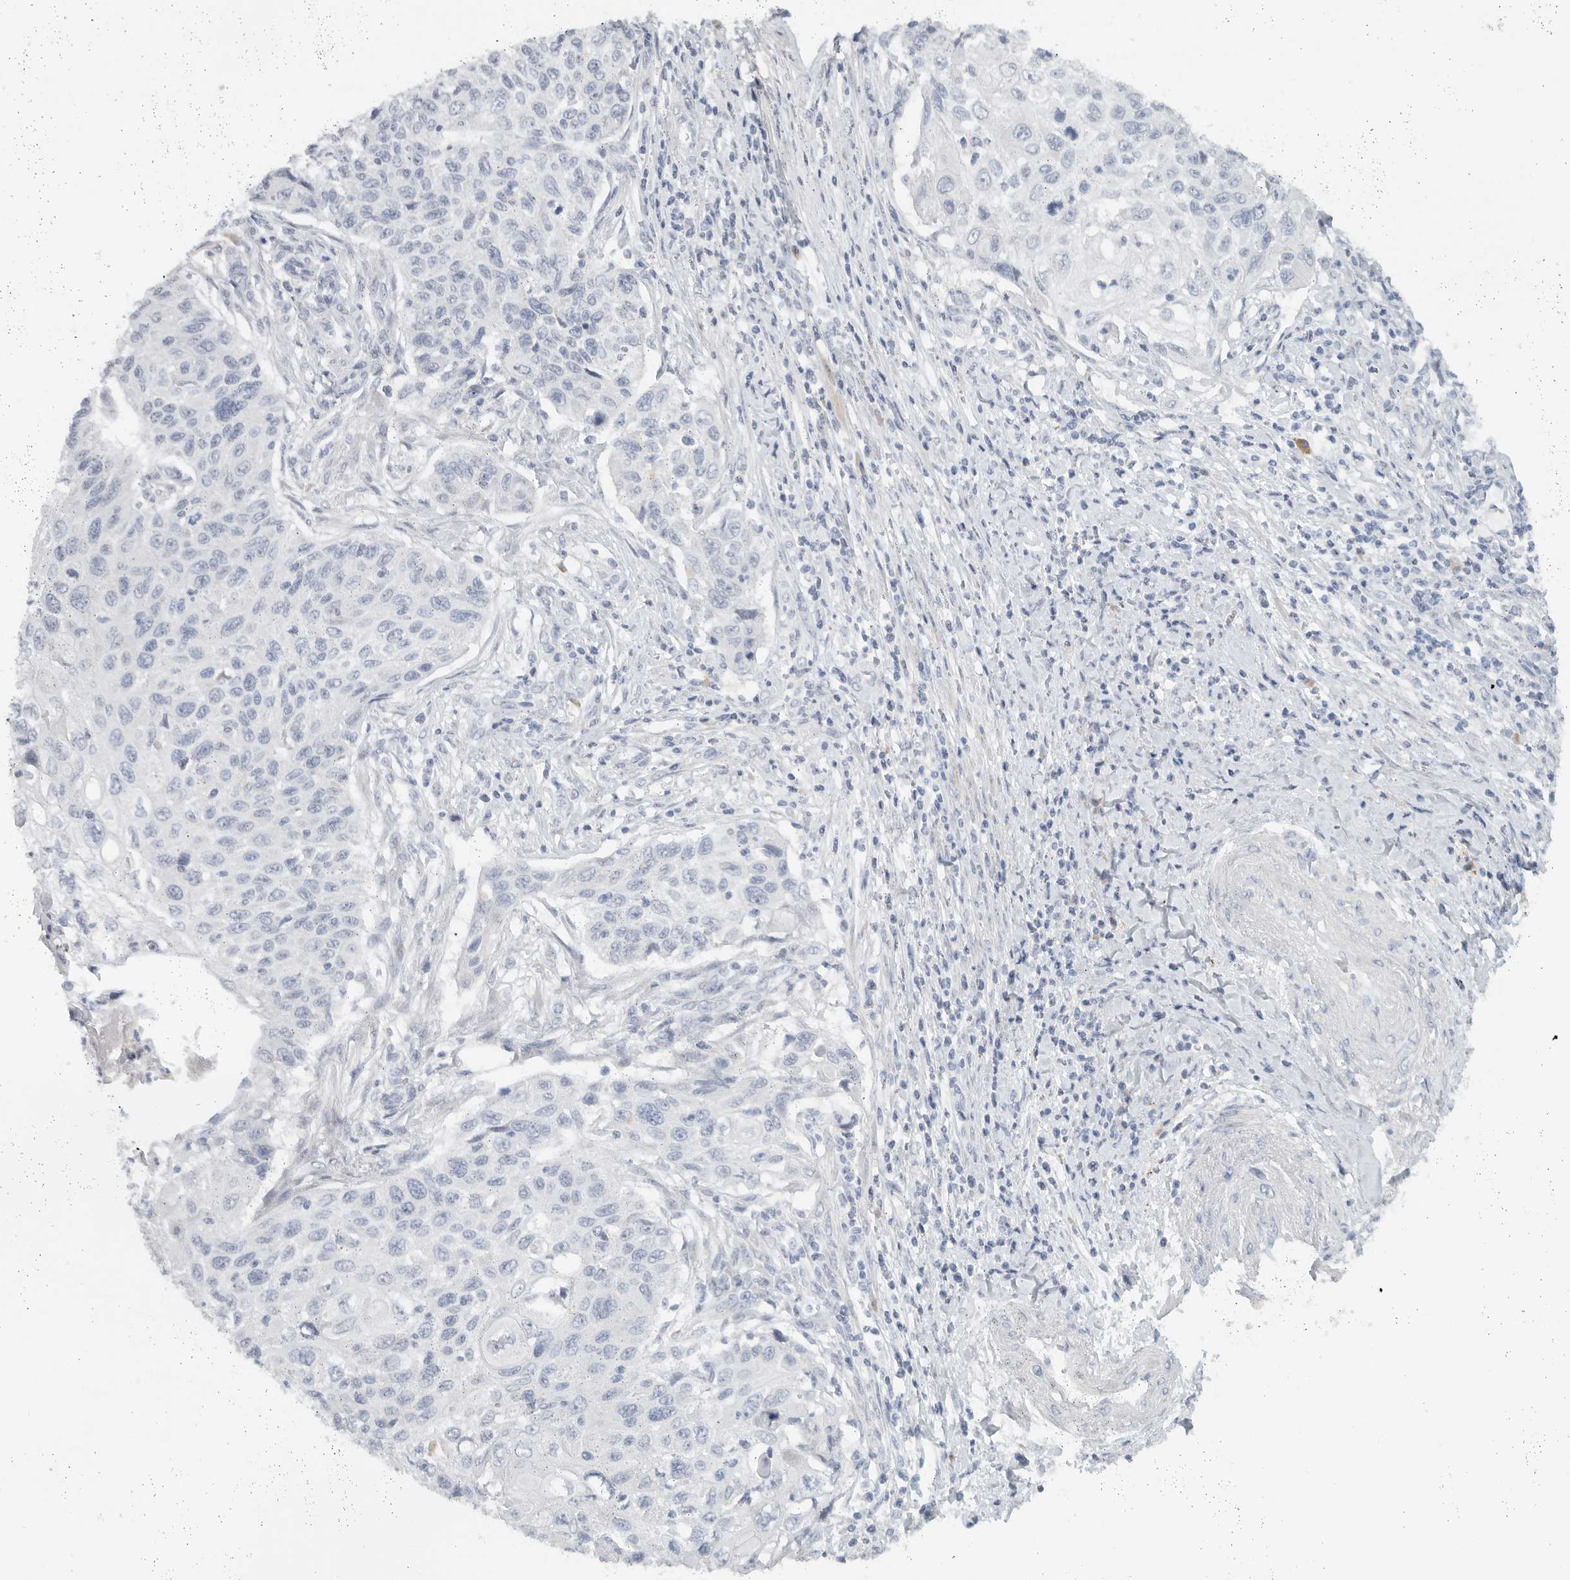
{"staining": {"intensity": "negative", "quantity": "none", "location": "none"}, "tissue": "cervical cancer", "cell_type": "Tumor cells", "image_type": "cancer", "snomed": [{"axis": "morphology", "description": "Squamous cell carcinoma, NOS"}, {"axis": "topography", "description": "Cervix"}], "caption": "DAB immunohistochemical staining of squamous cell carcinoma (cervical) demonstrates no significant positivity in tumor cells.", "gene": "PAM", "patient": {"sex": "female", "age": 70}}